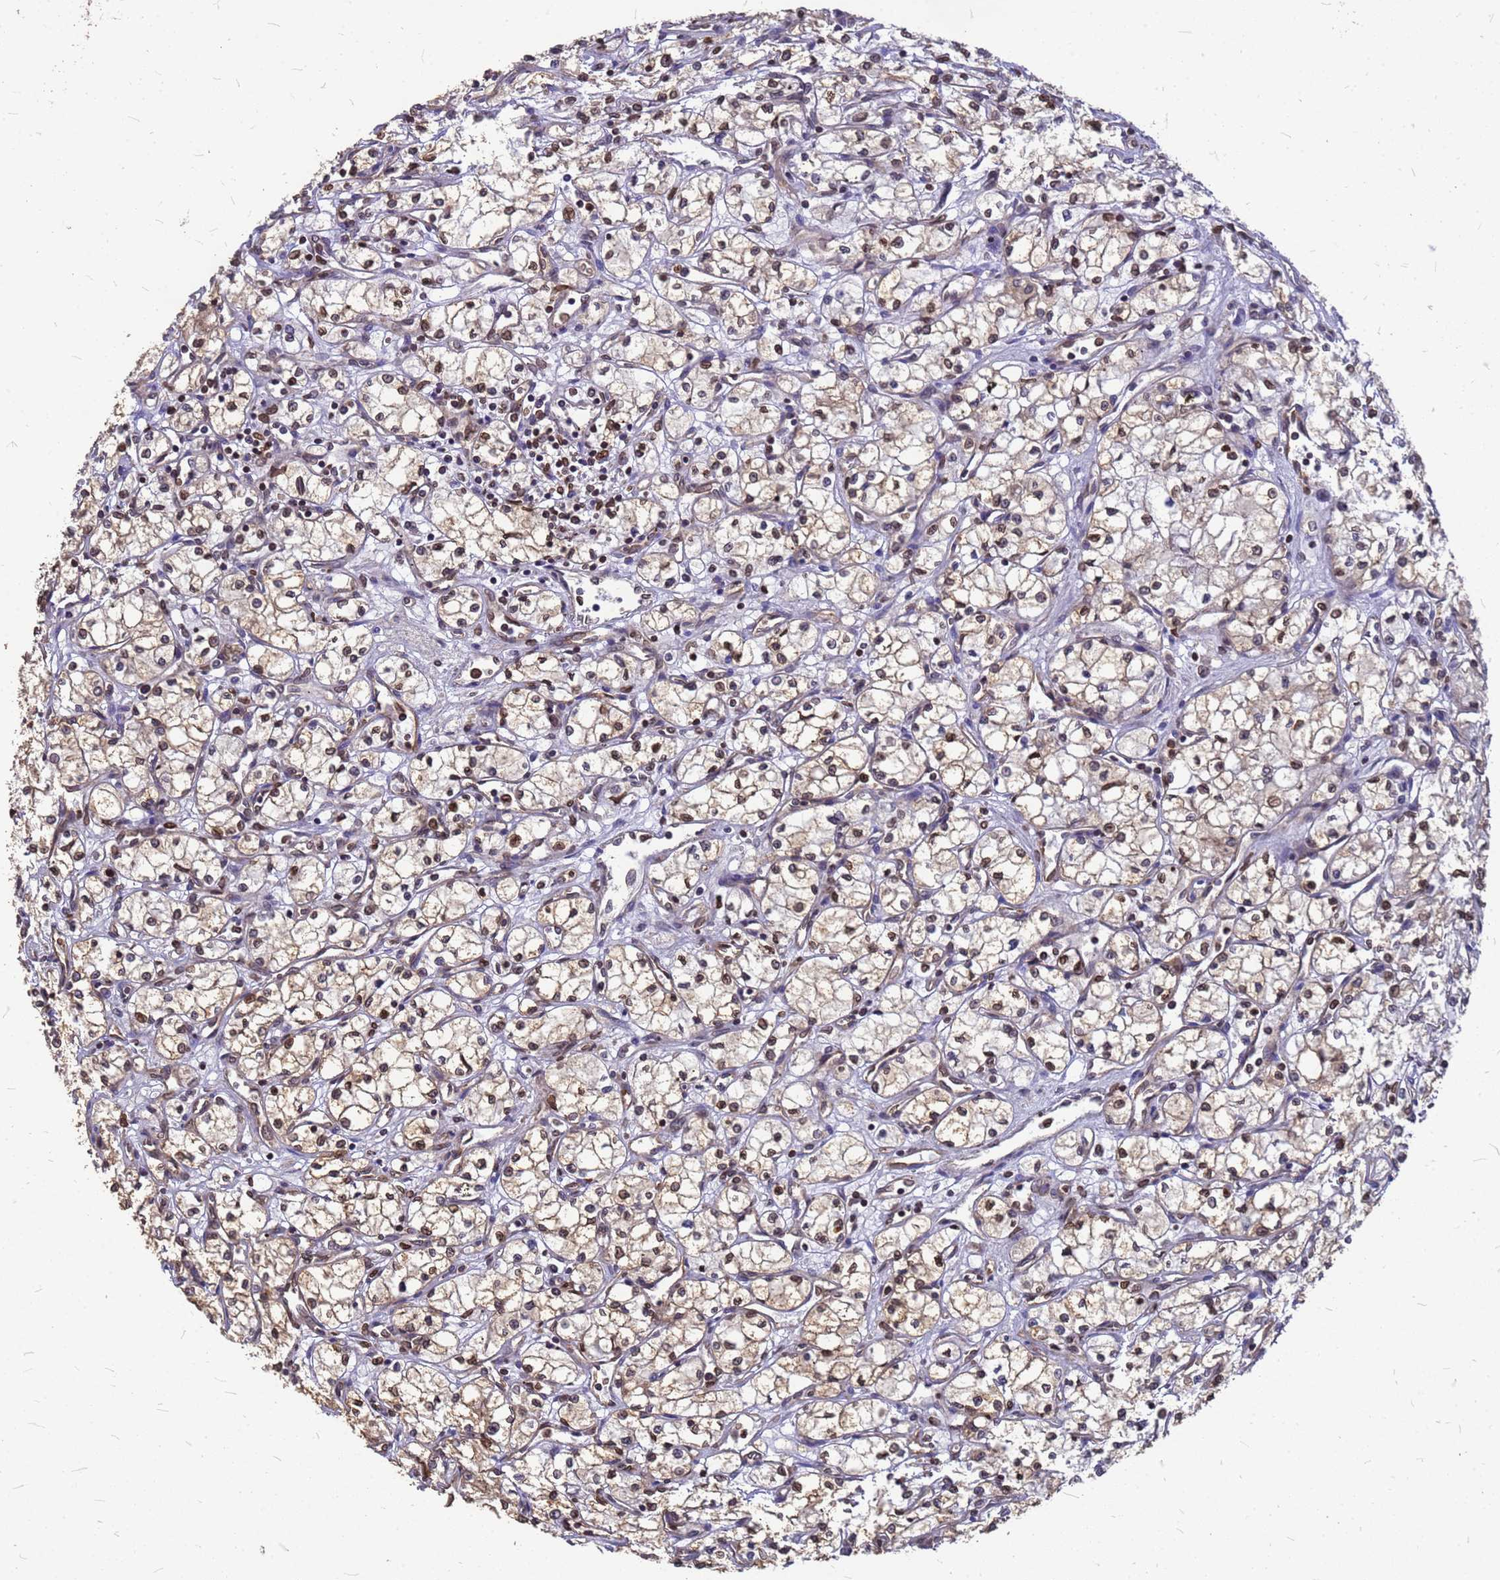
{"staining": {"intensity": "moderate", "quantity": ">75%", "location": "cytoplasmic/membranous,nuclear"}, "tissue": "renal cancer", "cell_type": "Tumor cells", "image_type": "cancer", "snomed": [{"axis": "morphology", "description": "Adenocarcinoma, NOS"}, {"axis": "topography", "description": "Kidney"}], "caption": "Renal cancer was stained to show a protein in brown. There is medium levels of moderate cytoplasmic/membranous and nuclear expression in about >75% of tumor cells. Immunohistochemistry stains the protein of interest in brown and the nuclei are stained blue.", "gene": "C1orf35", "patient": {"sex": "male", "age": 59}}